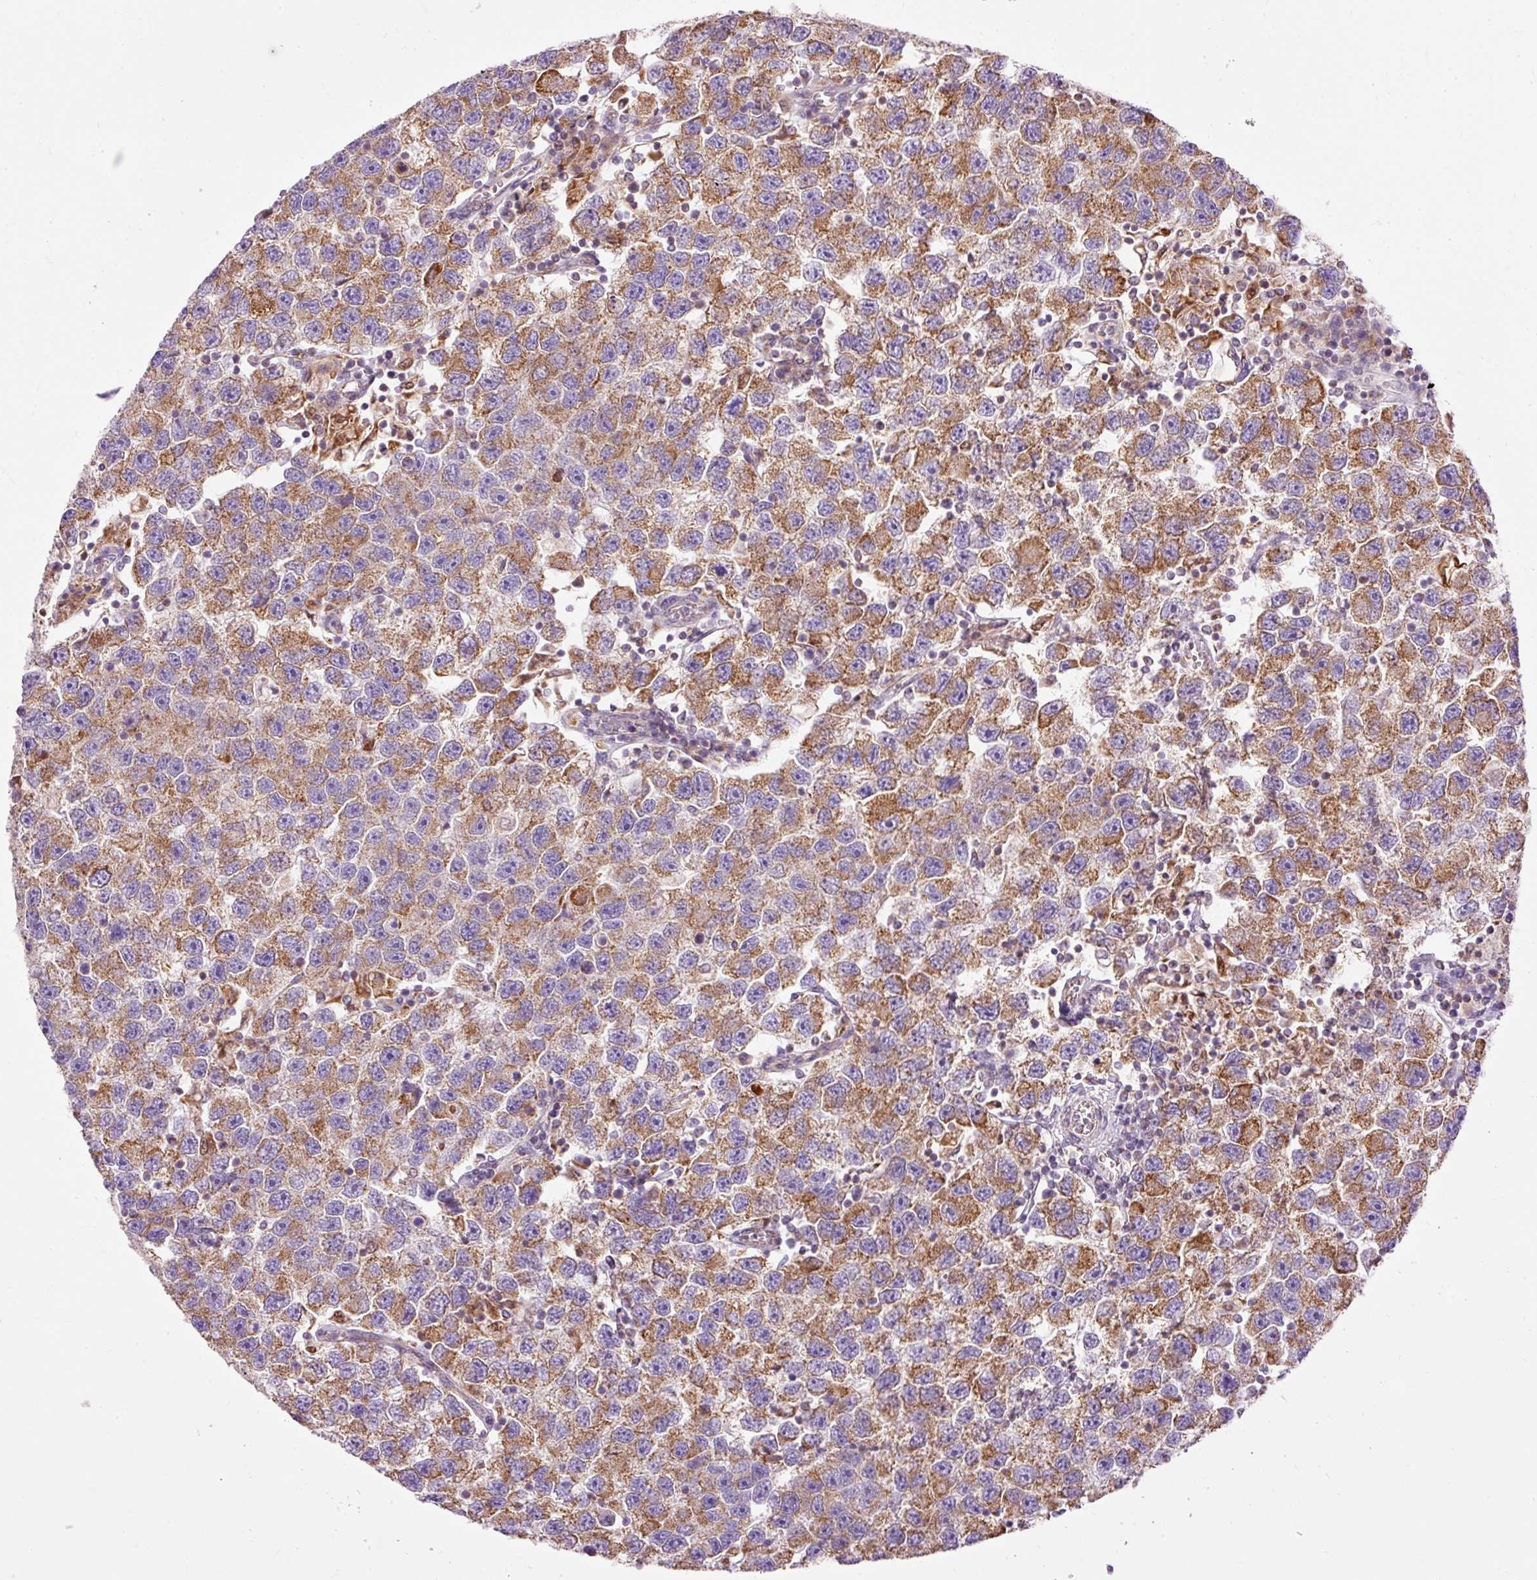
{"staining": {"intensity": "moderate", "quantity": ">75%", "location": "cytoplasmic/membranous"}, "tissue": "testis cancer", "cell_type": "Tumor cells", "image_type": "cancer", "snomed": [{"axis": "morphology", "description": "Seminoma, NOS"}, {"axis": "topography", "description": "Testis"}], "caption": "Protein staining of testis cancer (seminoma) tissue exhibits moderate cytoplasmic/membranous expression in about >75% of tumor cells. The staining is performed using DAB brown chromogen to label protein expression. The nuclei are counter-stained blue using hematoxylin.", "gene": "IMMT", "patient": {"sex": "male", "age": 26}}